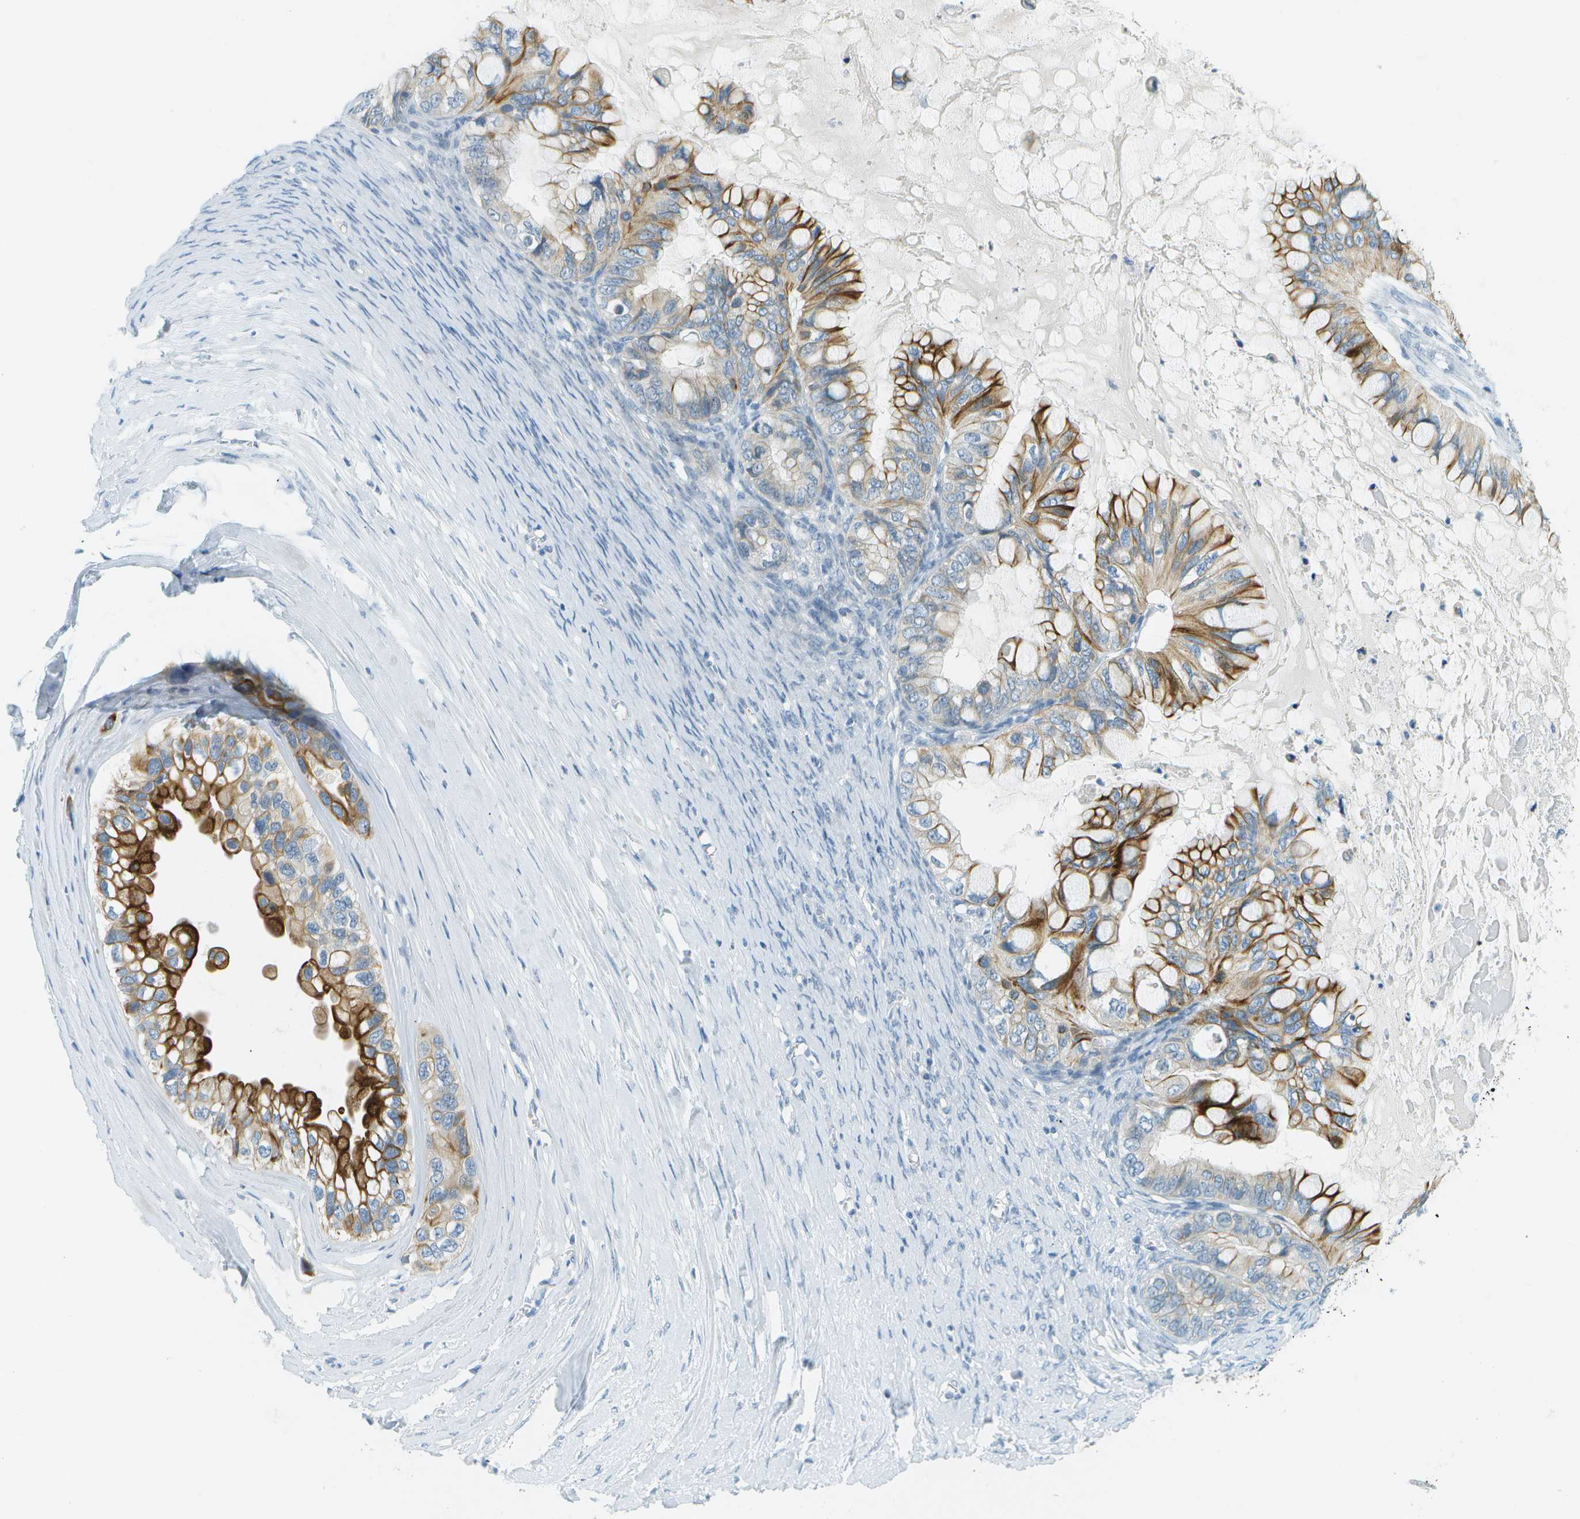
{"staining": {"intensity": "strong", "quantity": "25%-75%", "location": "cytoplasmic/membranous"}, "tissue": "ovarian cancer", "cell_type": "Tumor cells", "image_type": "cancer", "snomed": [{"axis": "morphology", "description": "Cystadenocarcinoma, mucinous, NOS"}, {"axis": "topography", "description": "Ovary"}], "caption": "Immunohistochemistry (IHC) of human ovarian cancer reveals high levels of strong cytoplasmic/membranous staining in approximately 25%-75% of tumor cells.", "gene": "SMYD5", "patient": {"sex": "female", "age": 80}}